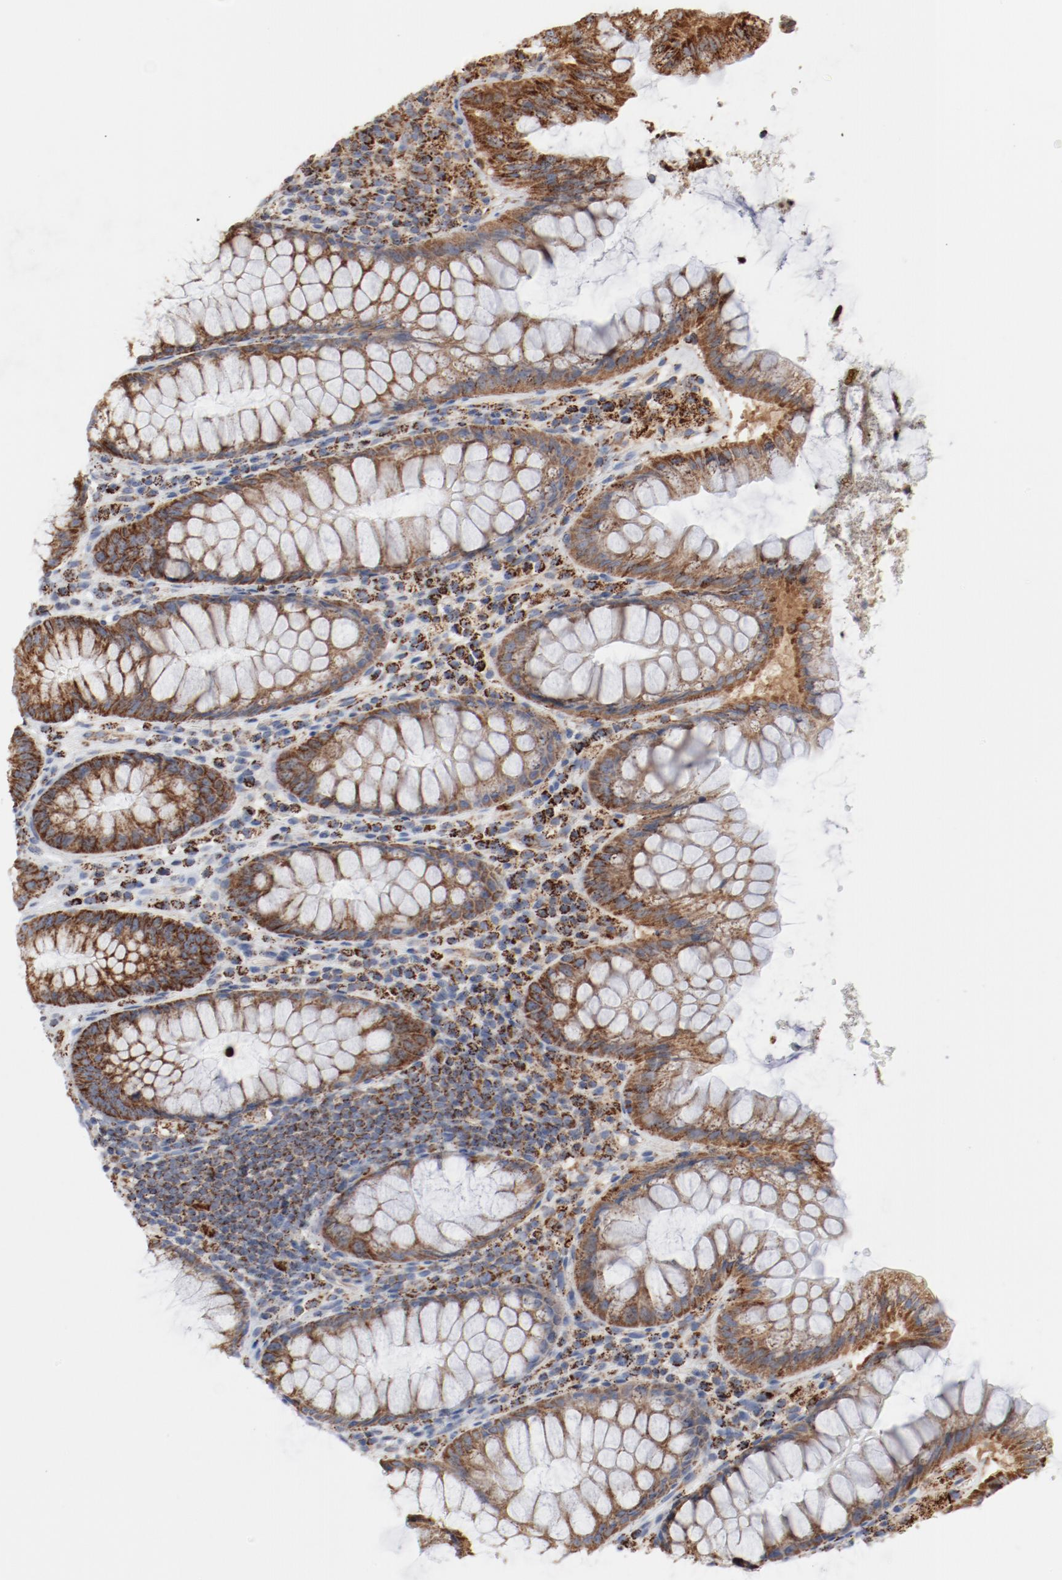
{"staining": {"intensity": "negative", "quantity": "none", "location": "none"}, "tissue": "colon", "cell_type": "Endothelial cells", "image_type": "normal", "snomed": [{"axis": "morphology", "description": "Normal tissue, NOS"}, {"axis": "topography", "description": "Colon"}], "caption": "DAB (3,3'-diaminobenzidine) immunohistochemical staining of normal human colon reveals no significant positivity in endothelial cells. (Immunohistochemistry (ihc), brightfield microscopy, high magnification).", "gene": "SETD3", "patient": {"sex": "female", "age": 46}}